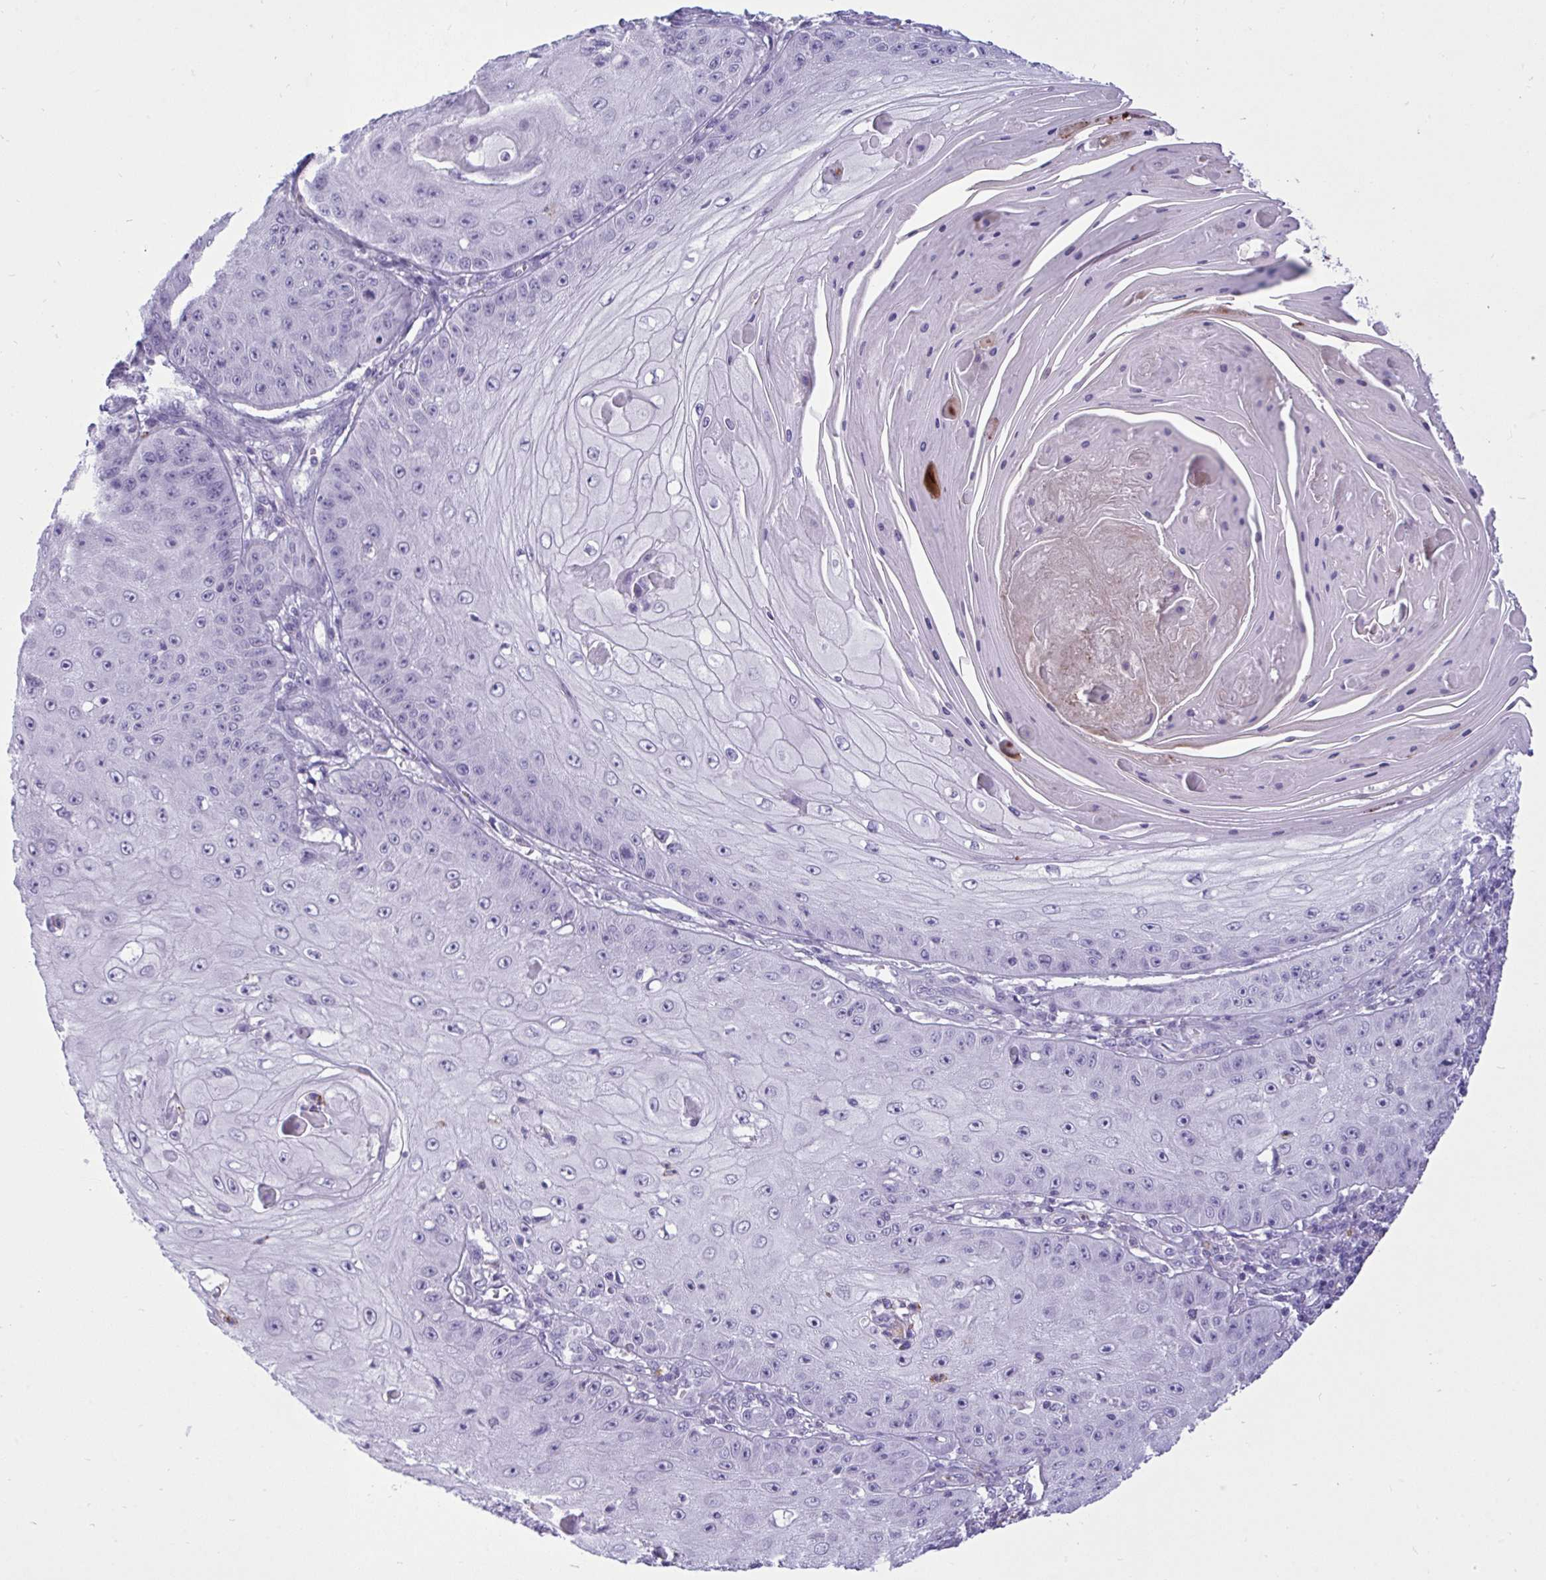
{"staining": {"intensity": "negative", "quantity": "none", "location": "none"}, "tissue": "skin cancer", "cell_type": "Tumor cells", "image_type": "cancer", "snomed": [{"axis": "morphology", "description": "Squamous cell carcinoma, NOS"}, {"axis": "topography", "description": "Skin"}], "caption": "Tumor cells show no significant positivity in skin cancer (squamous cell carcinoma).", "gene": "ARHGAP42", "patient": {"sex": "male", "age": 70}}